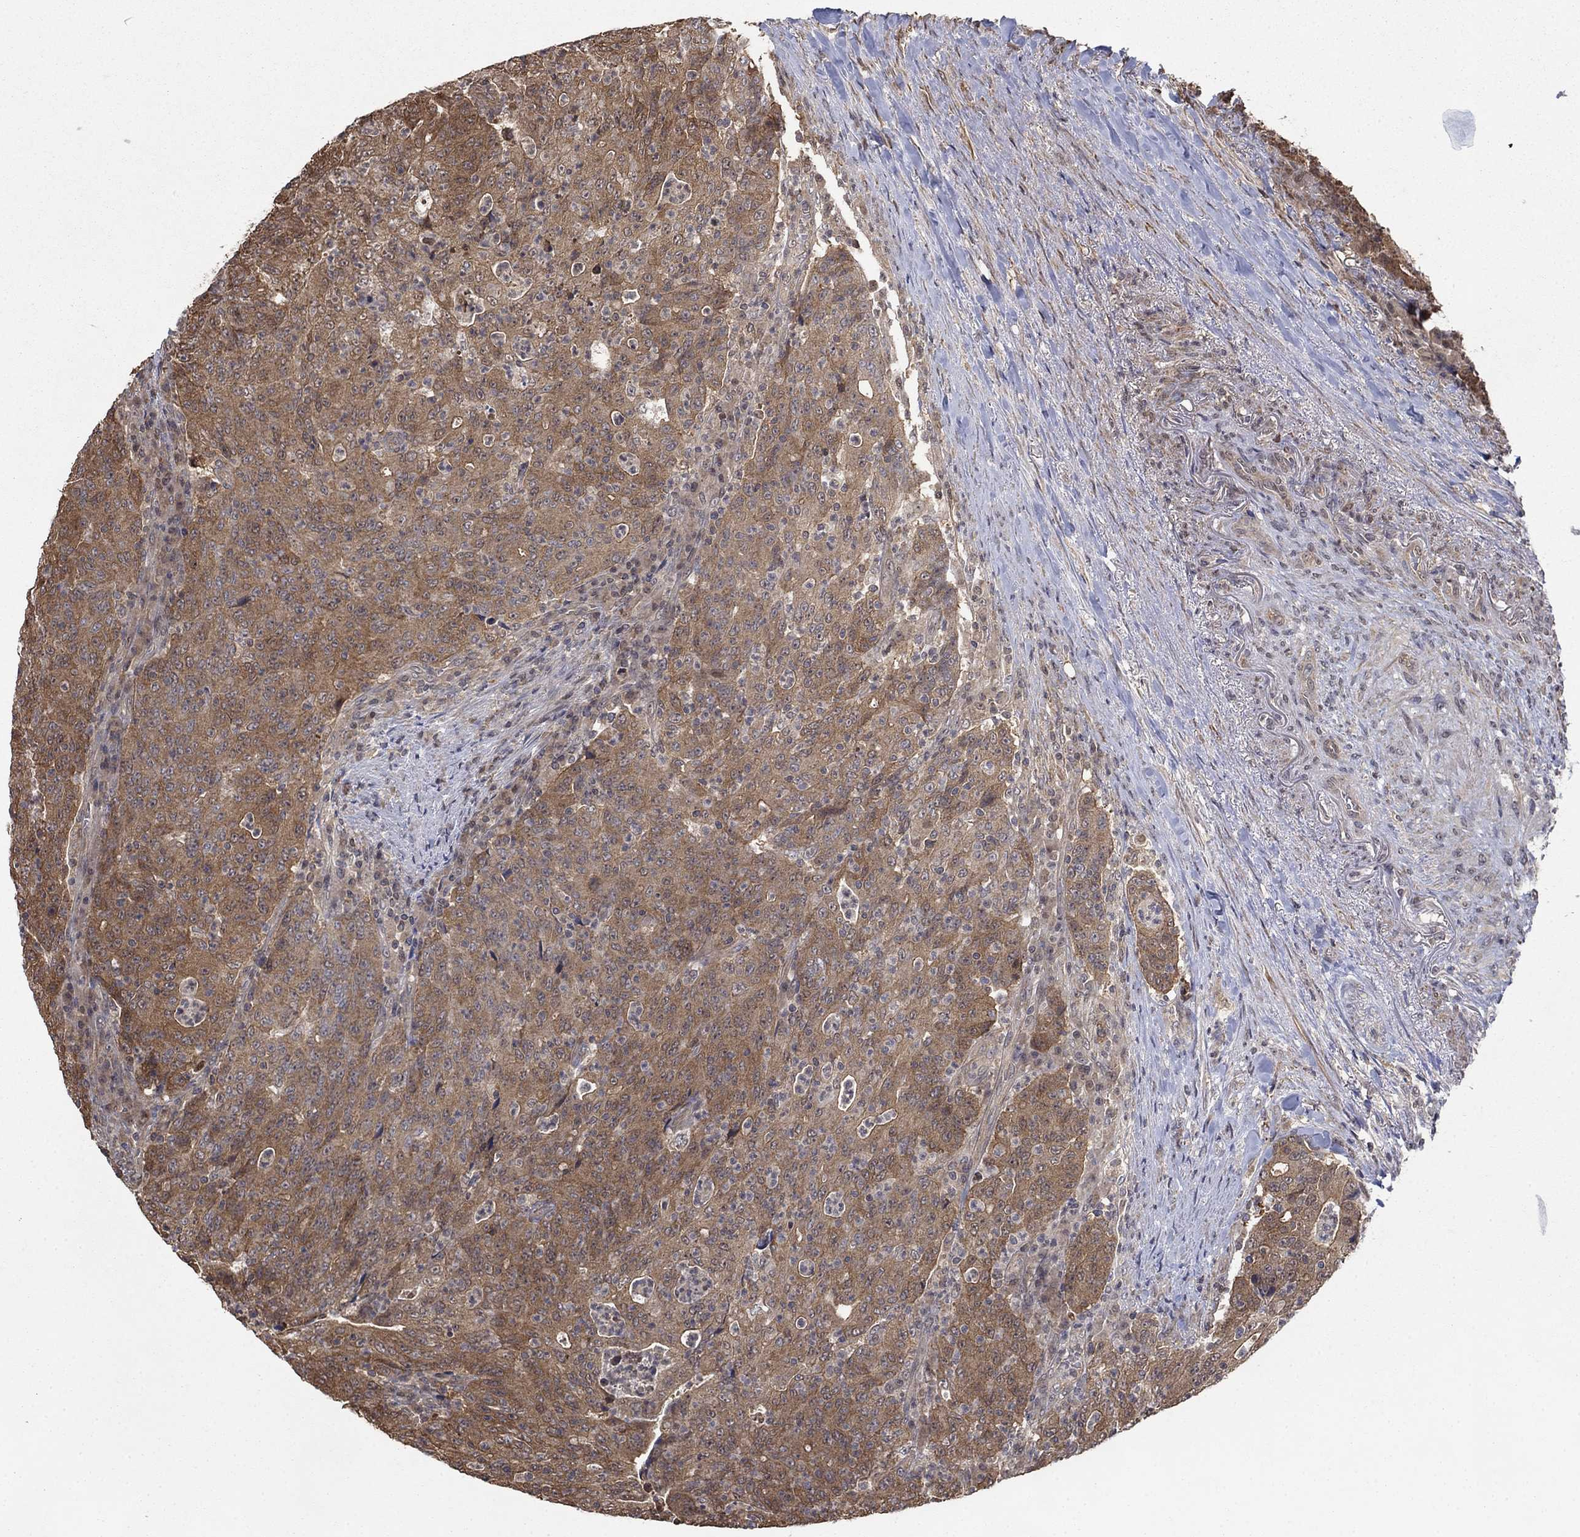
{"staining": {"intensity": "moderate", "quantity": ">75%", "location": "cytoplasmic/membranous"}, "tissue": "colorectal cancer", "cell_type": "Tumor cells", "image_type": "cancer", "snomed": [{"axis": "morphology", "description": "Adenocarcinoma, NOS"}, {"axis": "topography", "description": "Colon"}], "caption": "An immunohistochemistry (IHC) micrograph of tumor tissue is shown. Protein staining in brown highlights moderate cytoplasmic/membranous positivity in adenocarcinoma (colorectal) within tumor cells.", "gene": "RNF114", "patient": {"sex": "male", "age": 70}}